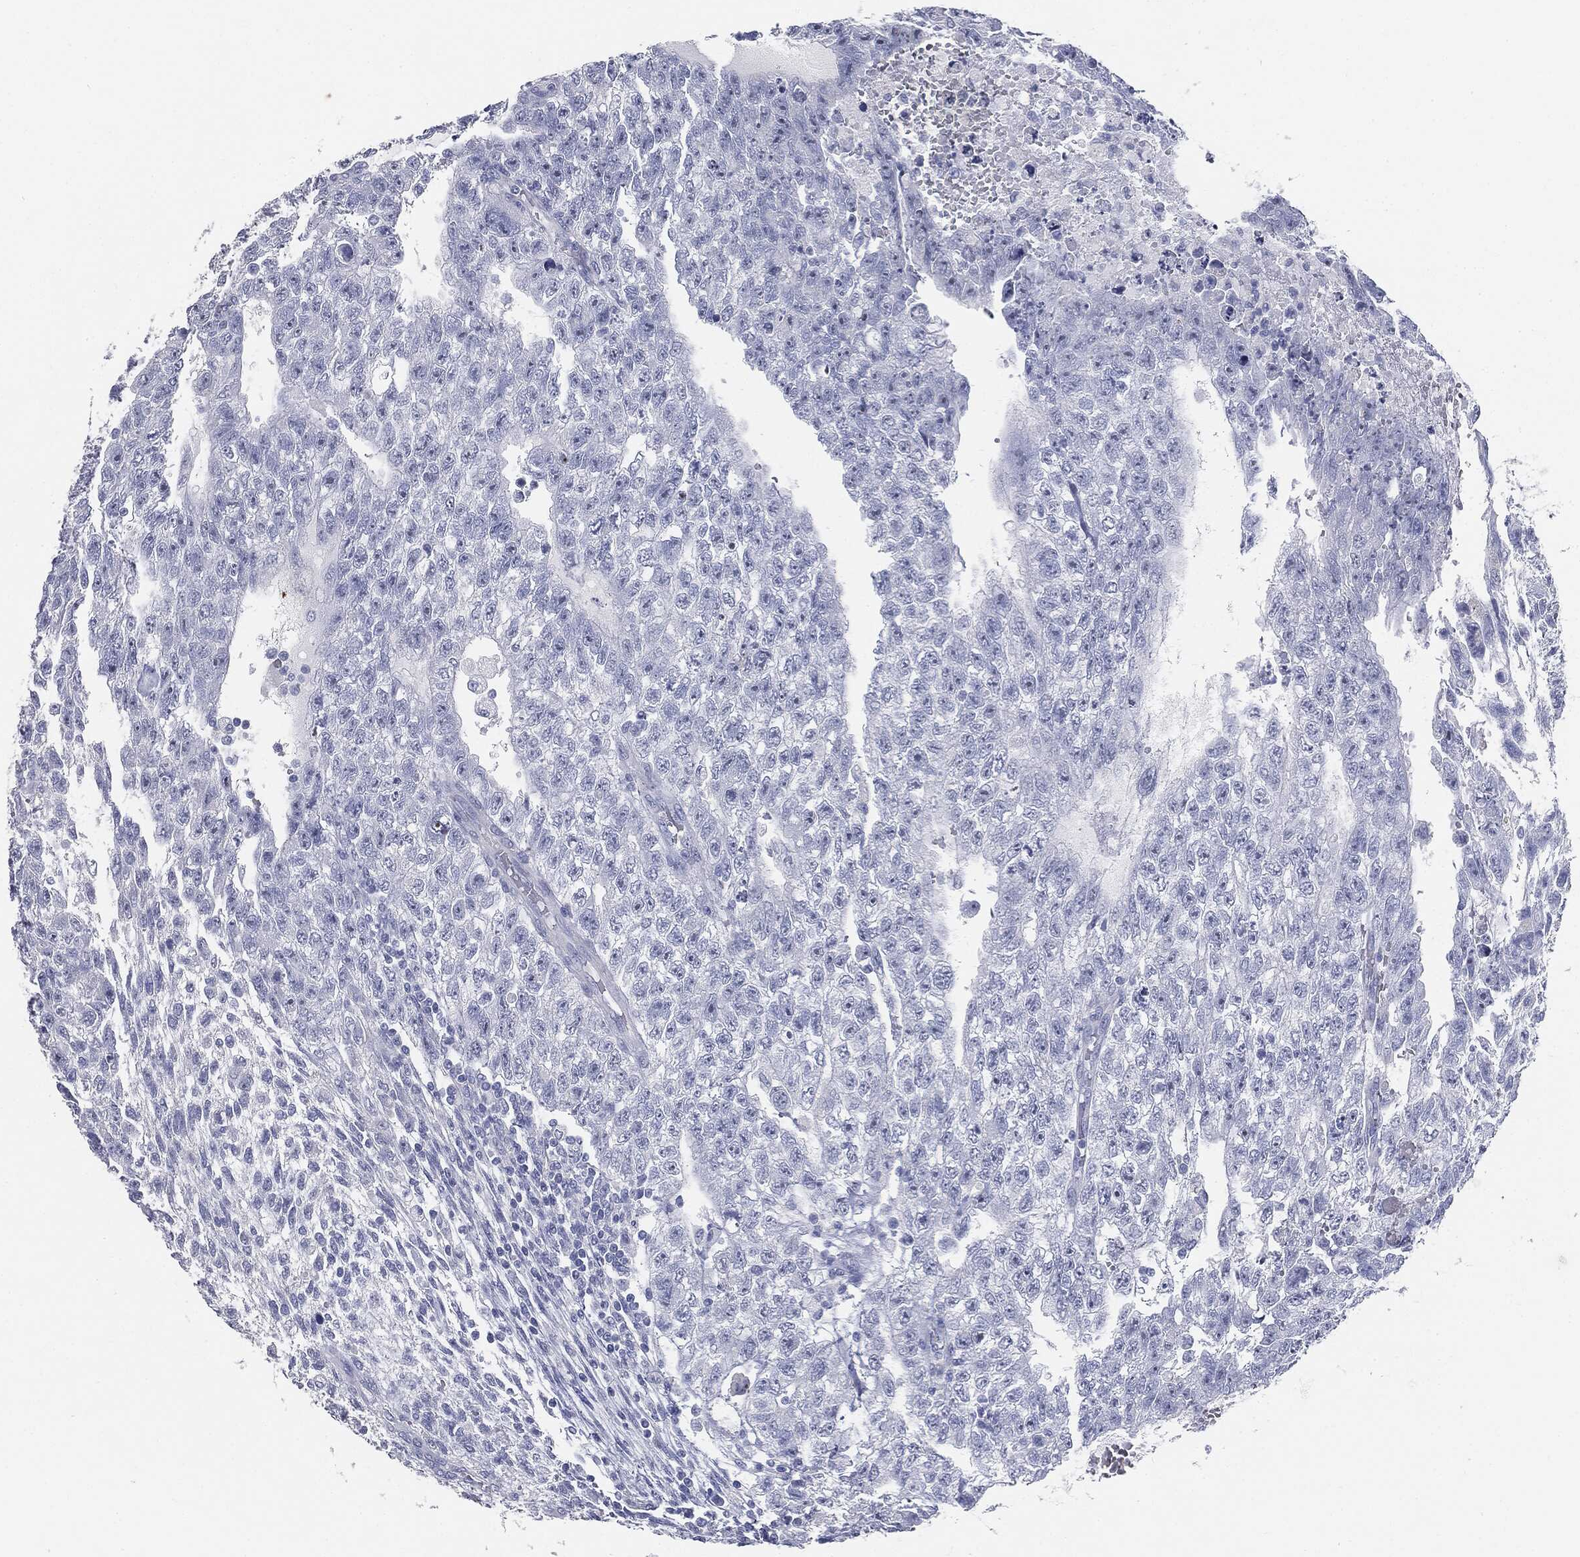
{"staining": {"intensity": "negative", "quantity": "none", "location": "none"}, "tissue": "testis cancer", "cell_type": "Tumor cells", "image_type": "cancer", "snomed": [{"axis": "morphology", "description": "Carcinoma, Embryonal, NOS"}, {"axis": "topography", "description": "Testis"}], "caption": "Immunohistochemistry image of testis cancer stained for a protein (brown), which reveals no positivity in tumor cells. The staining was performed using DAB (3,3'-diaminobenzidine) to visualize the protein expression in brown, while the nuclei were stained in blue with hematoxylin (Magnification: 20x).", "gene": "CUZD1", "patient": {"sex": "male", "age": 26}}